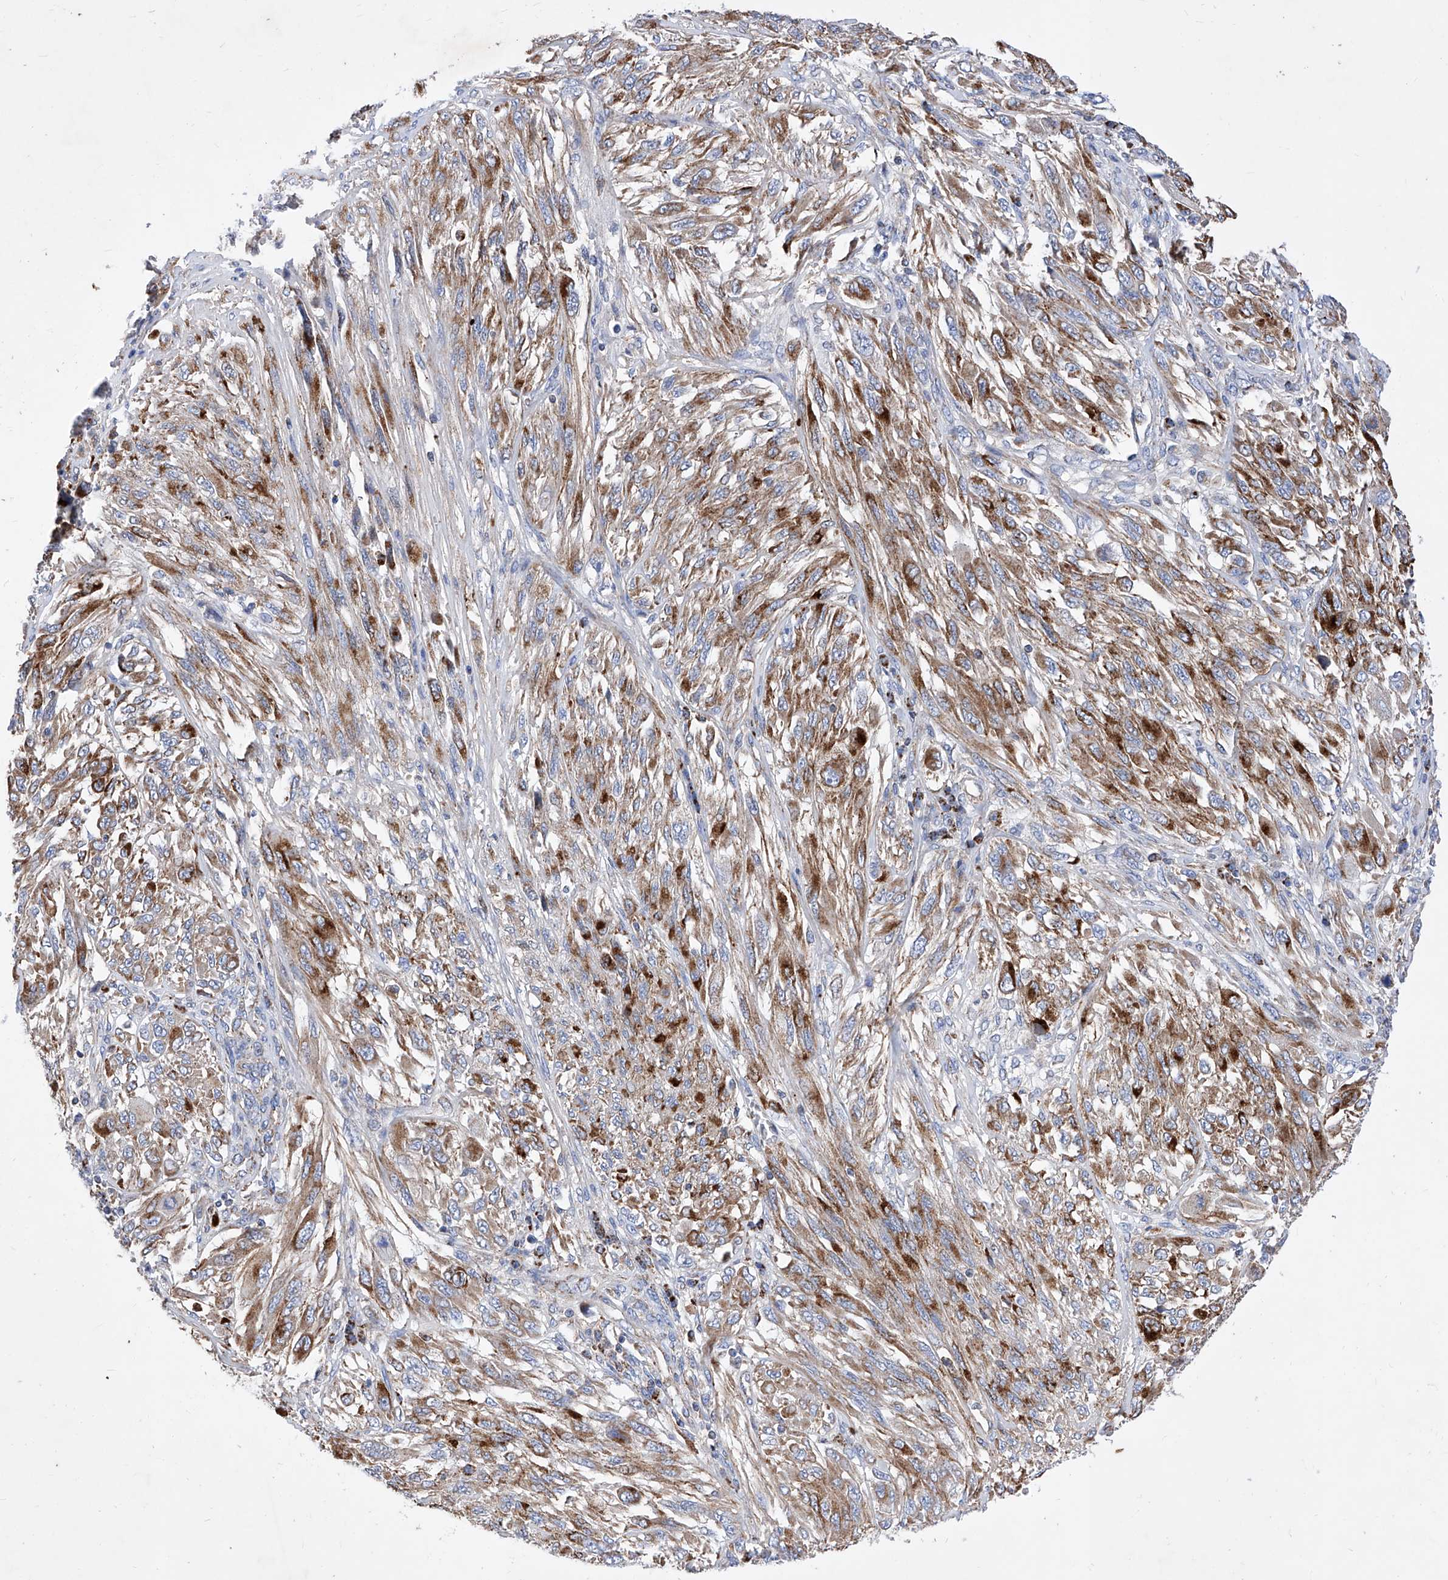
{"staining": {"intensity": "moderate", "quantity": ">75%", "location": "cytoplasmic/membranous"}, "tissue": "melanoma", "cell_type": "Tumor cells", "image_type": "cancer", "snomed": [{"axis": "morphology", "description": "Malignant melanoma, NOS"}, {"axis": "topography", "description": "Skin"}], "caption": "Human malignant melanoma stained with a protein marker reveals moderate staining in tumor cells.", "gene": "HRNR", "patient": {"sex": "female", "age": 91}}